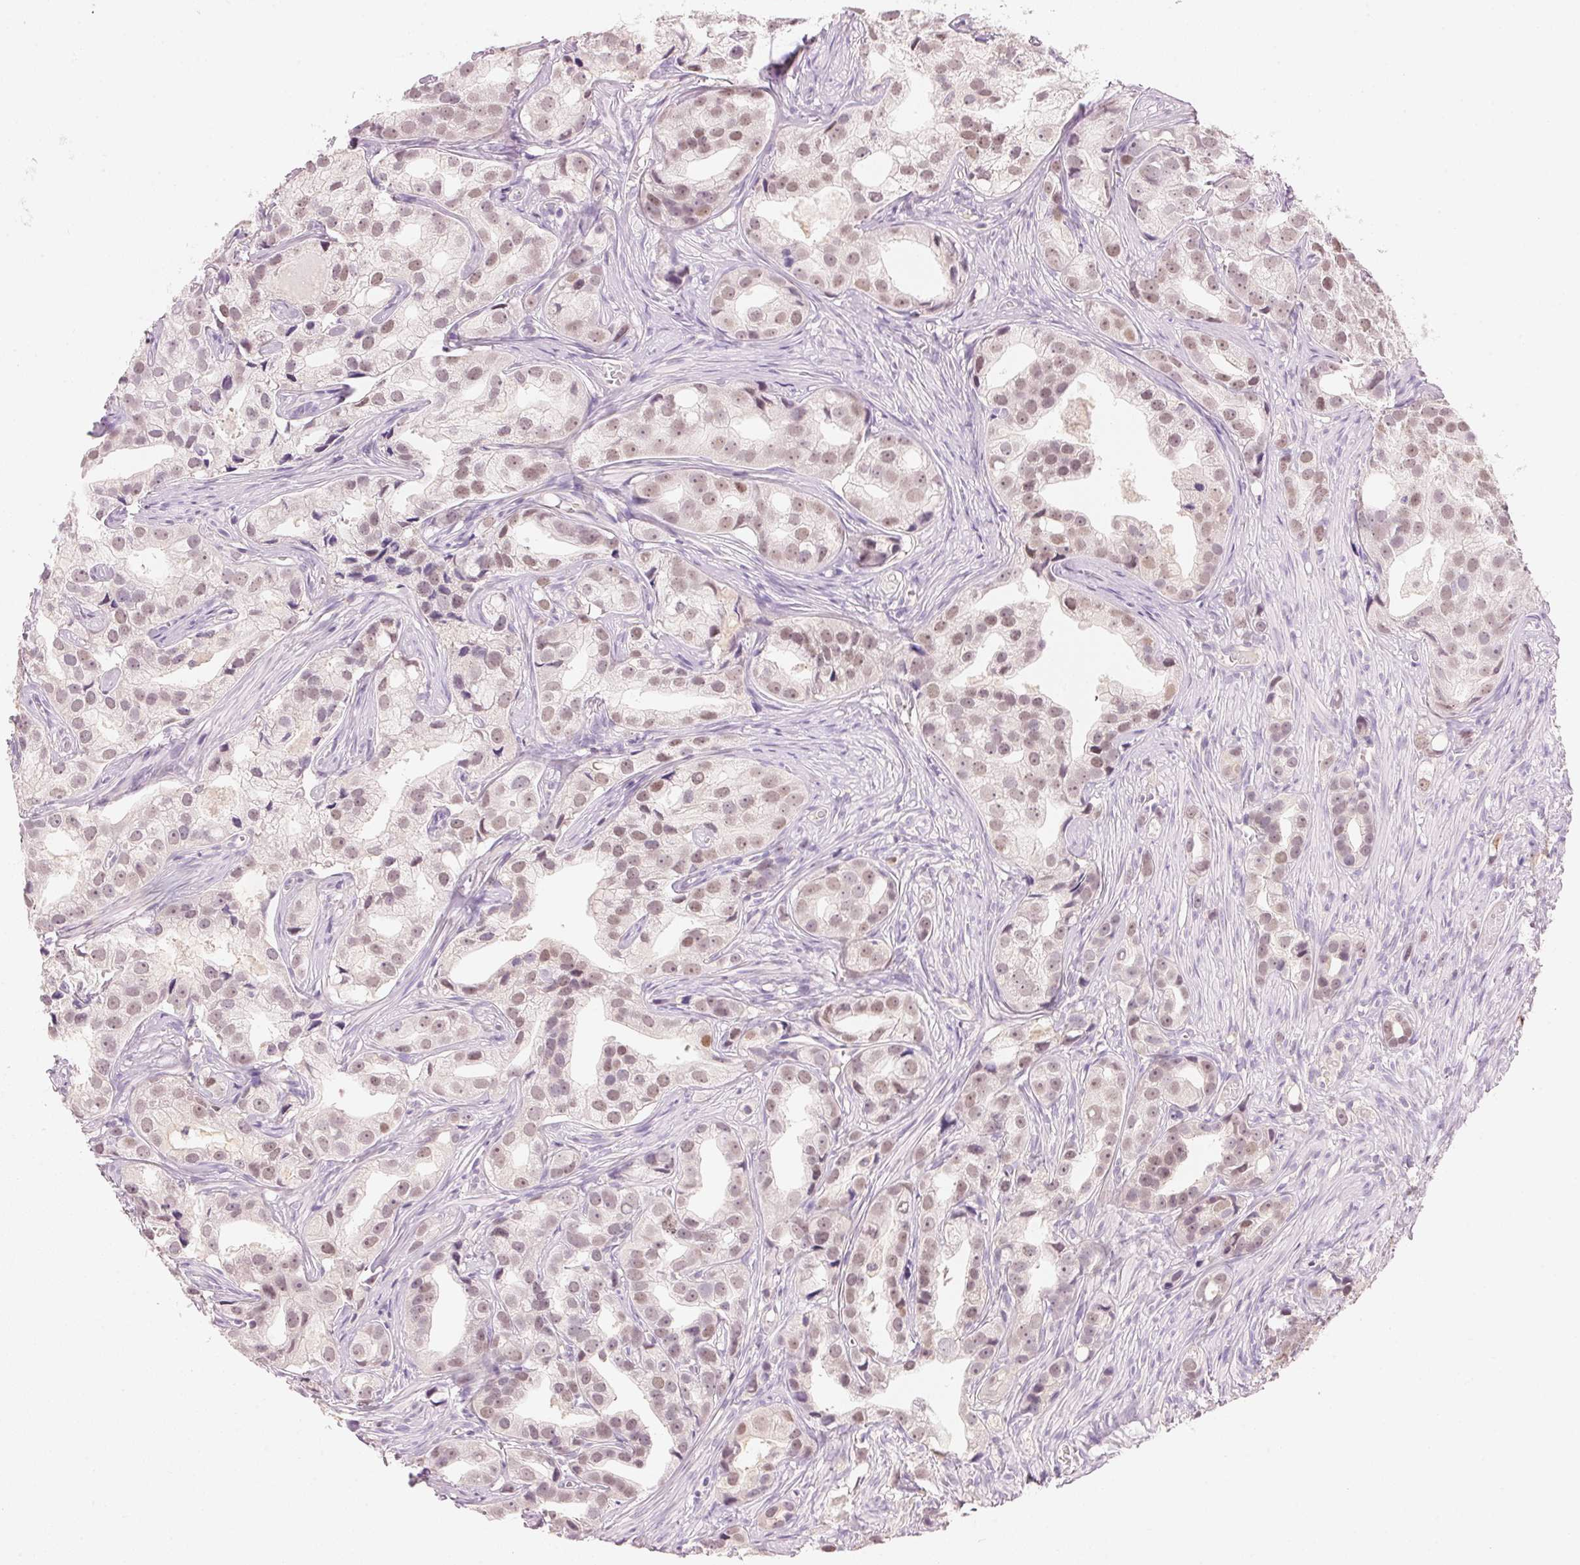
{"staining": {"intensity": "moderate", "quantity": ">75%", "location": "nuclear"}, "tissue": "prostate cancer", "cell_type": "Tumor cells", "image_type": "cancer", "snomed": [{"axis": "morphology", "description": "Adenocarcinoma, High grade"}, {"axis": "topography", "description": "Prostate"}], "caption": "A high-resolution micrograph shows IHC staining of prostate cancer (high-grade adenocarcinoma), which reveals moderate nuclear positivity in about >75% of tumor cells.", "gene": "HOXB13", "patient": {"sex": "male", "age": 75}}